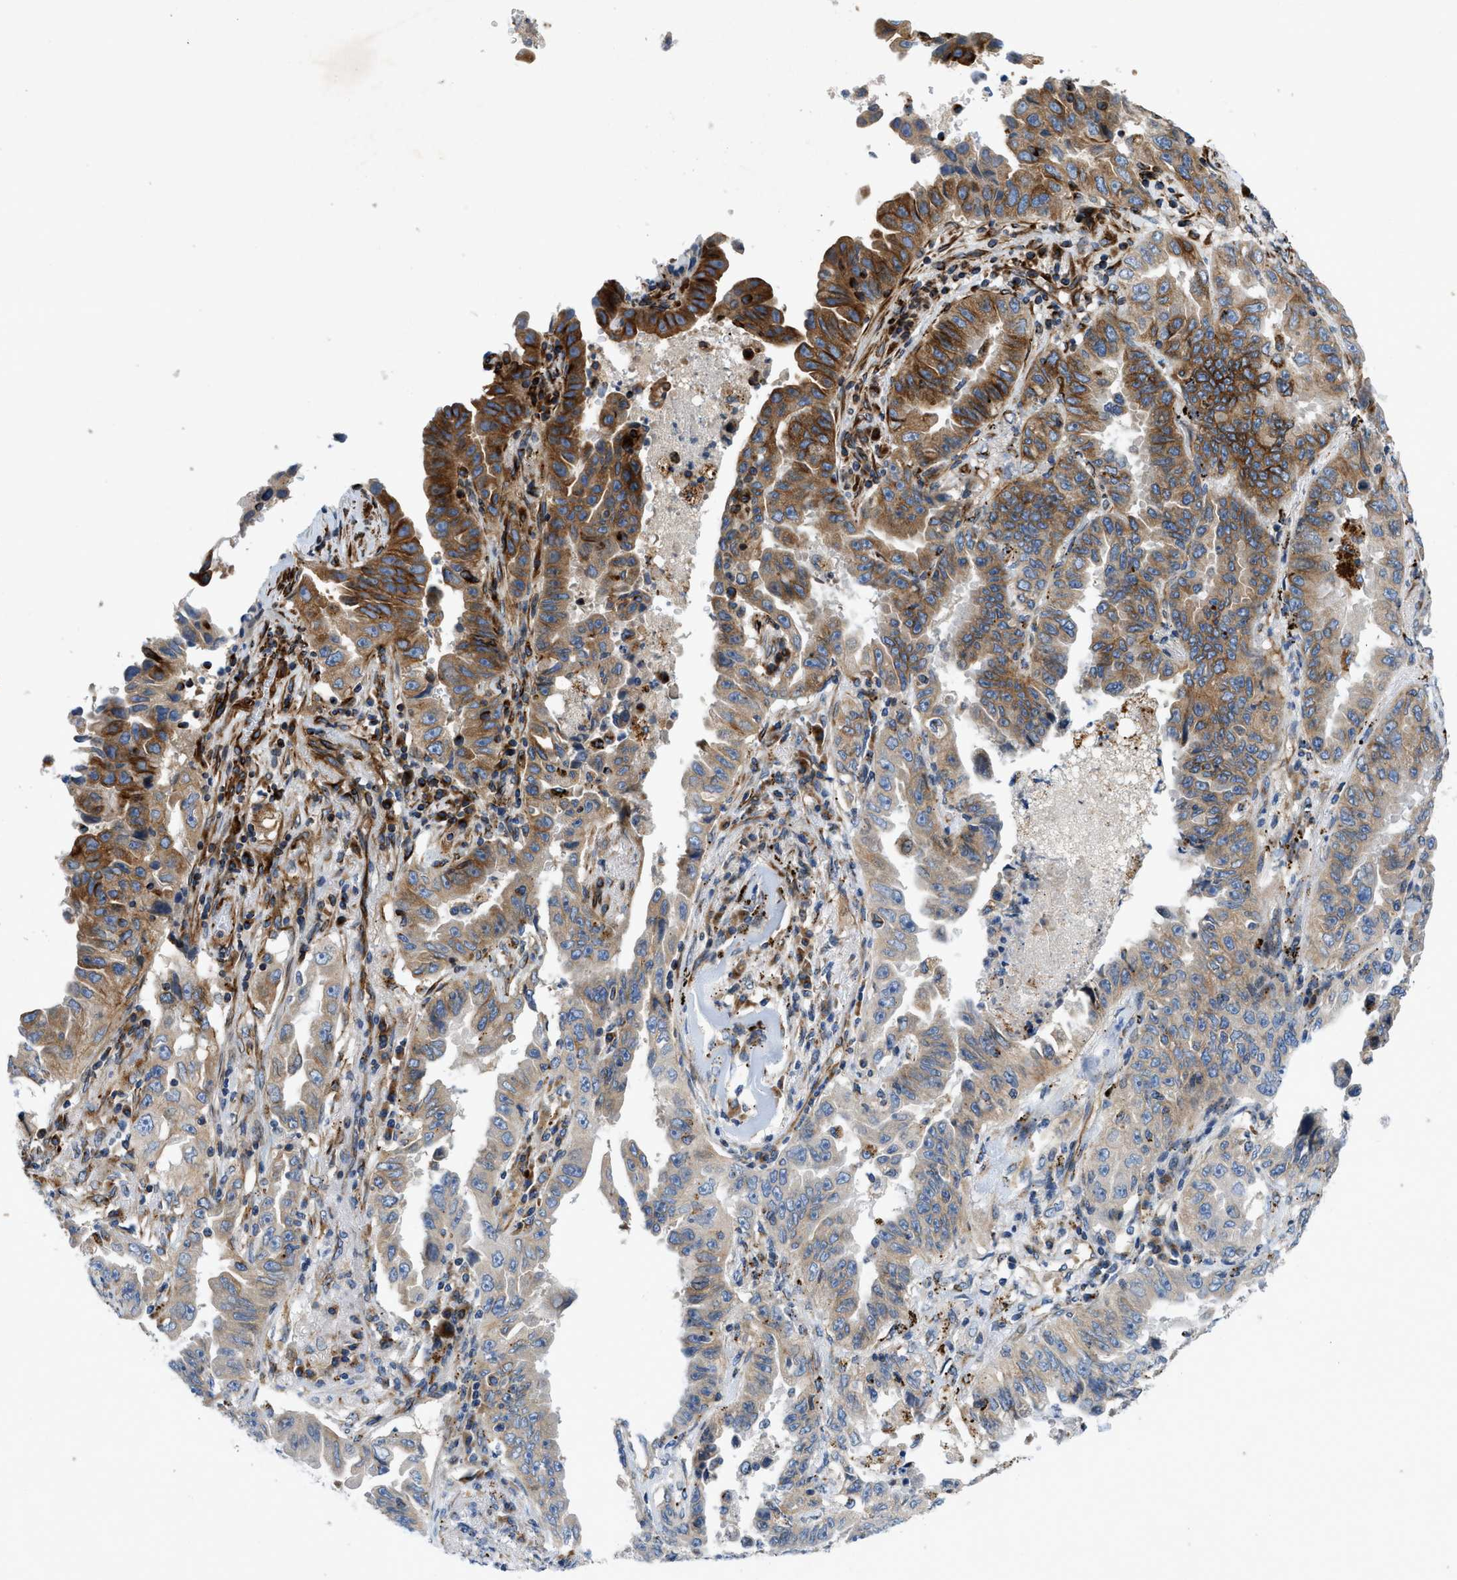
{"staining": {"intensity": "moderate", "quantity": "25%-75%", "location": "cytoplasmic/membranous"}, "tissue": "lung cancer", "cell_type": "Tumor cells", "image_type": "cancer", "snomed": [{"axis": "morphology", "description": "Adenocarcinoma, NOS"}, {"axis": "topography", "description": "Lung"}], "caption": "An image of human adenocarcinoma (lung) stained for a protein demonstrates moderate cytoplasmic/membranous brown staining in tumor cells.", "gene": "TMEM248", "patient": {"sex": "female", "age": 51}}